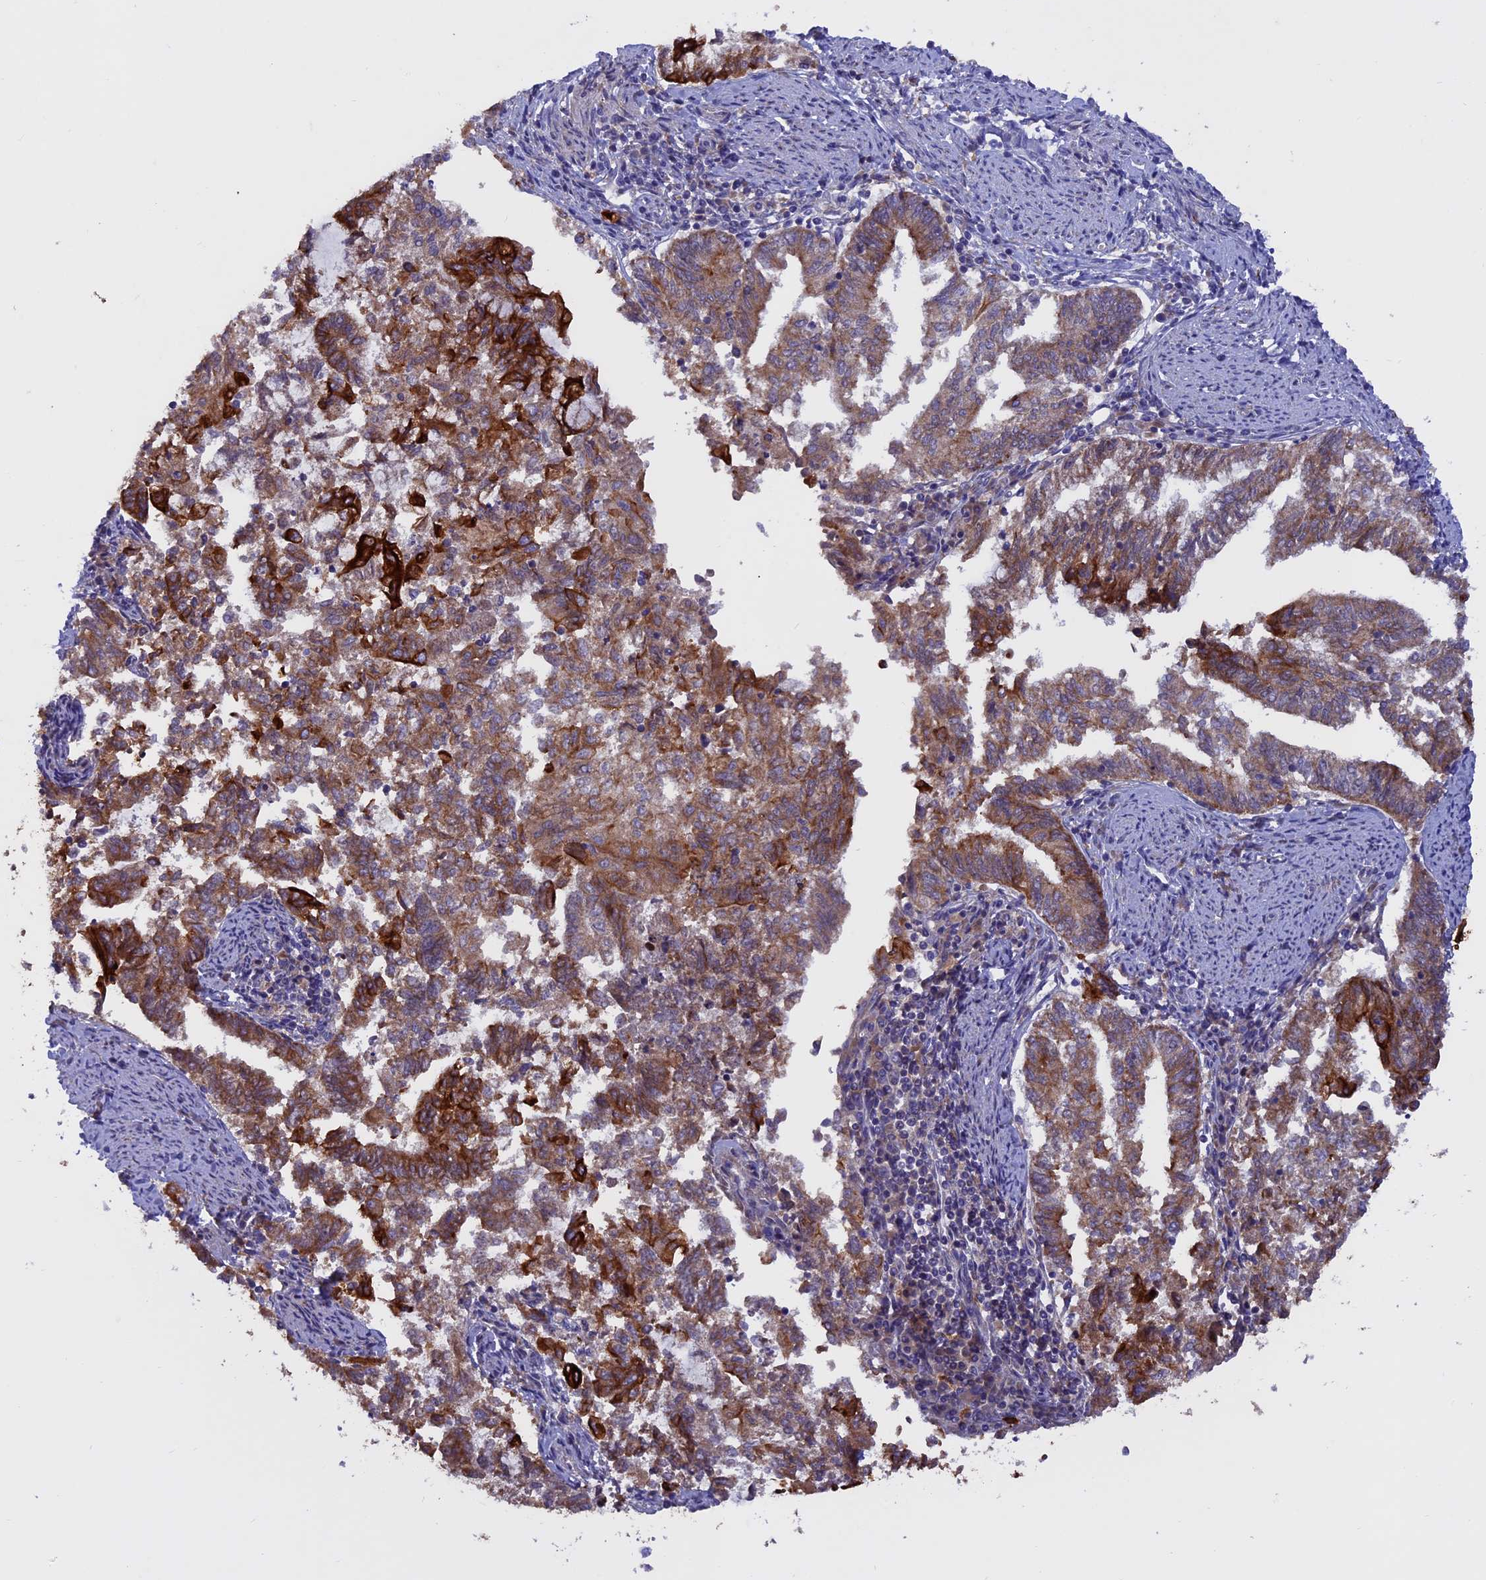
{"staining": {"intensity": "strong", "quantity": ">75%", "location": "cytoplasmic/membranous"}, "tissue": "endometrial cancer", "cell_type": "Tumor cells", "image_type": "cancer", "snomed": [{"axis": "morphology", "description": "Adenocarcinoma, NOS"}, {"axis": "topography", "description": "Endometrium"}], "caption": "The histopathology image exhibits immunohistochemical staining of adenocarcinoma (endometrial). There is strong cytoplasmic/membranous positivity is appreciated in approximately >75% of tumor cells. The staining was performed using DAB (3,3'-diaminobenzidine) to visualize the protein expression in brown, while the nuclei were stained in blue with hematoxylin (Magnification: 20x).", "gene": "PTPN9", "patient": {"sex": "female", "age": 79}}